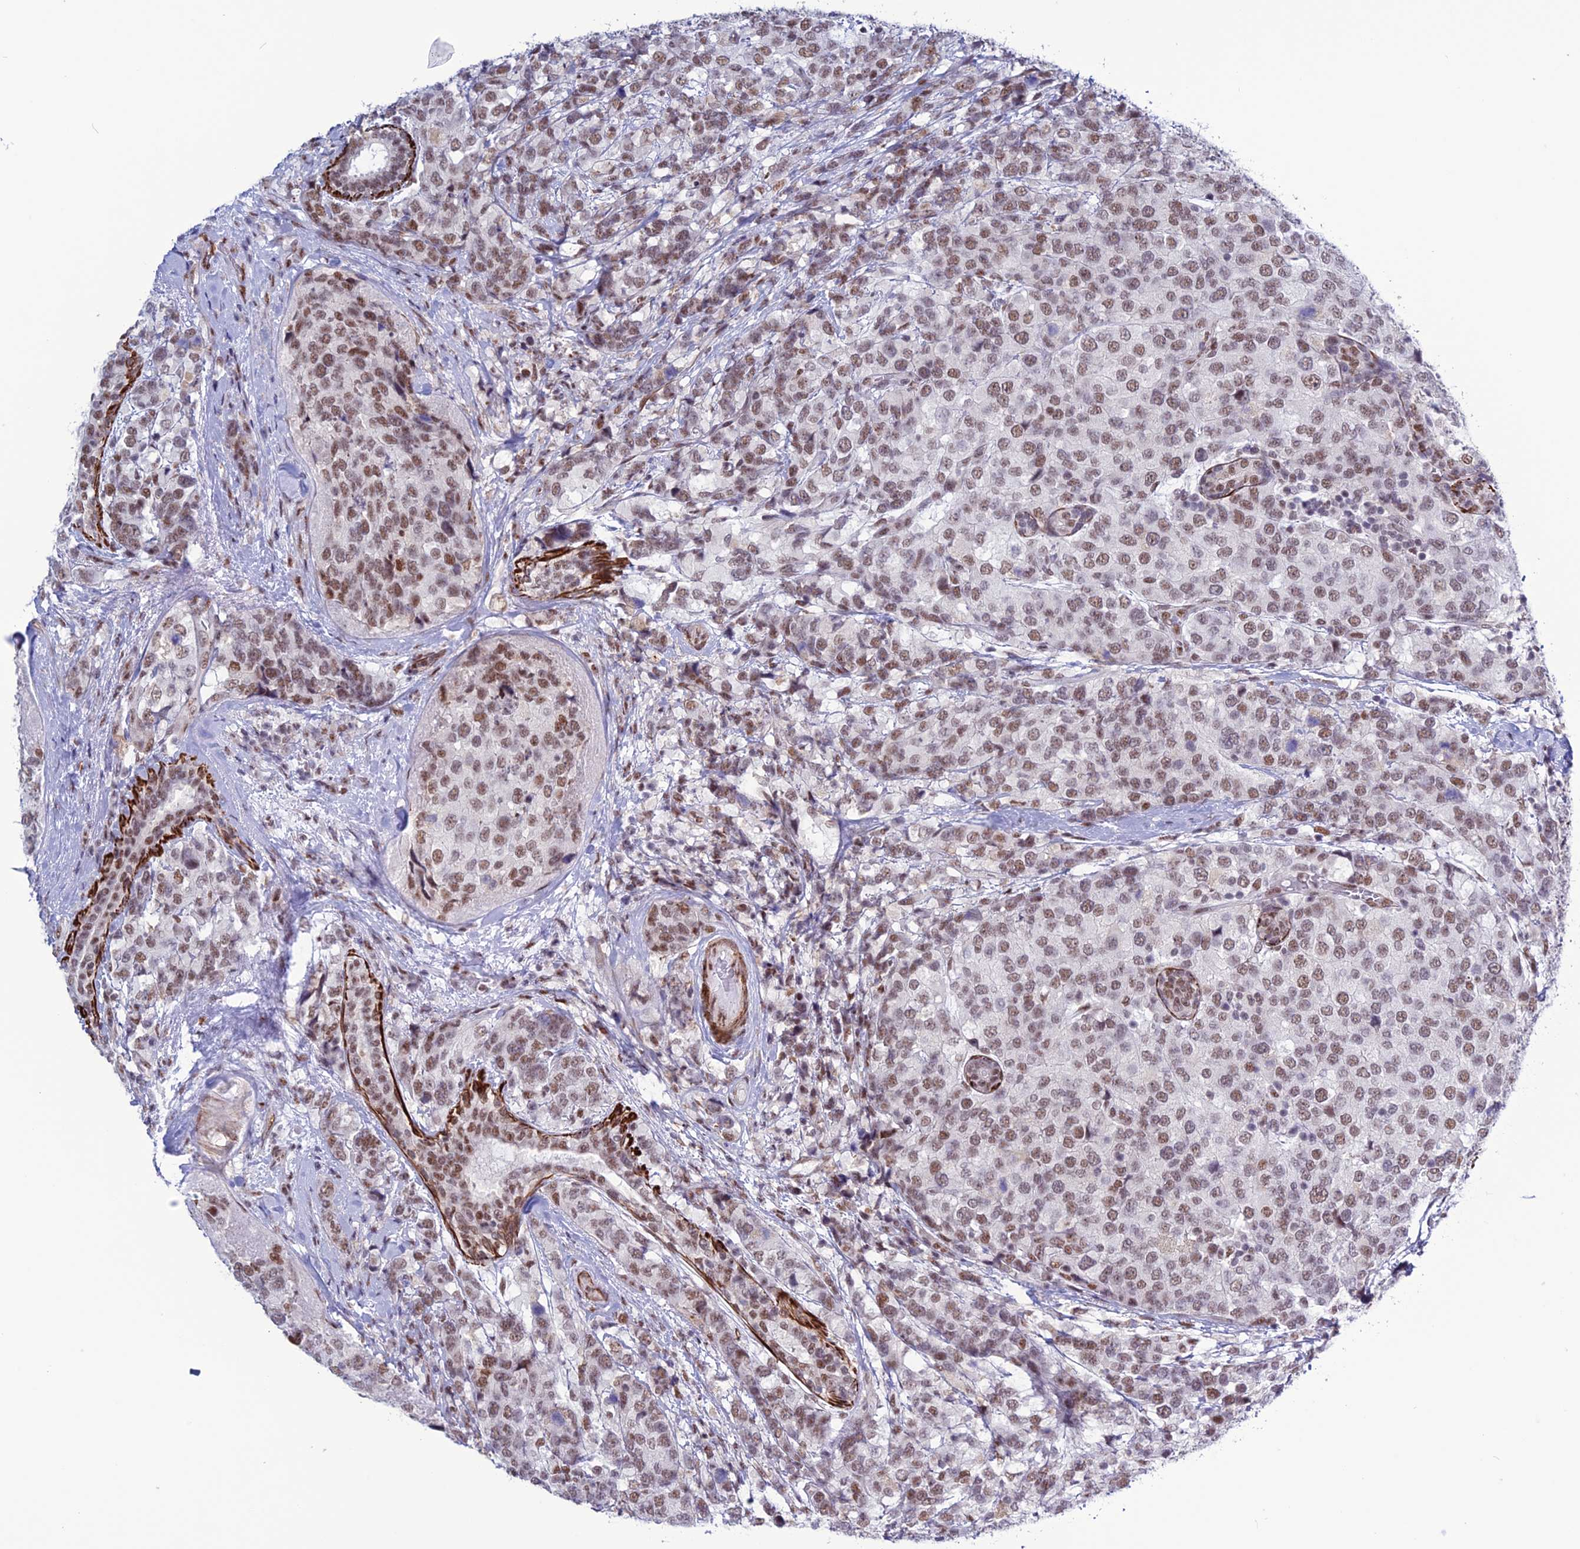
{"staining": {"intensity": "moderate", "quantity": ">75%", "location": "nuclear"}, "tissue": "breast cancer", "cell_type": "Tumor cells", "image_type": "cancer", "snomed": [{"axis": "morphology", "description": "Lobular carcinoma"}, {"axis": "topography", "description": "Breast"}], "caption": "Breast cancer (lobular carcinoma) stained with immunohistochemistry (IHC) shows moderate nuclear expression in about >75% of tumor cells.", "gene": "U2AF1", "patient": {"sex": "female", "age": 59}}